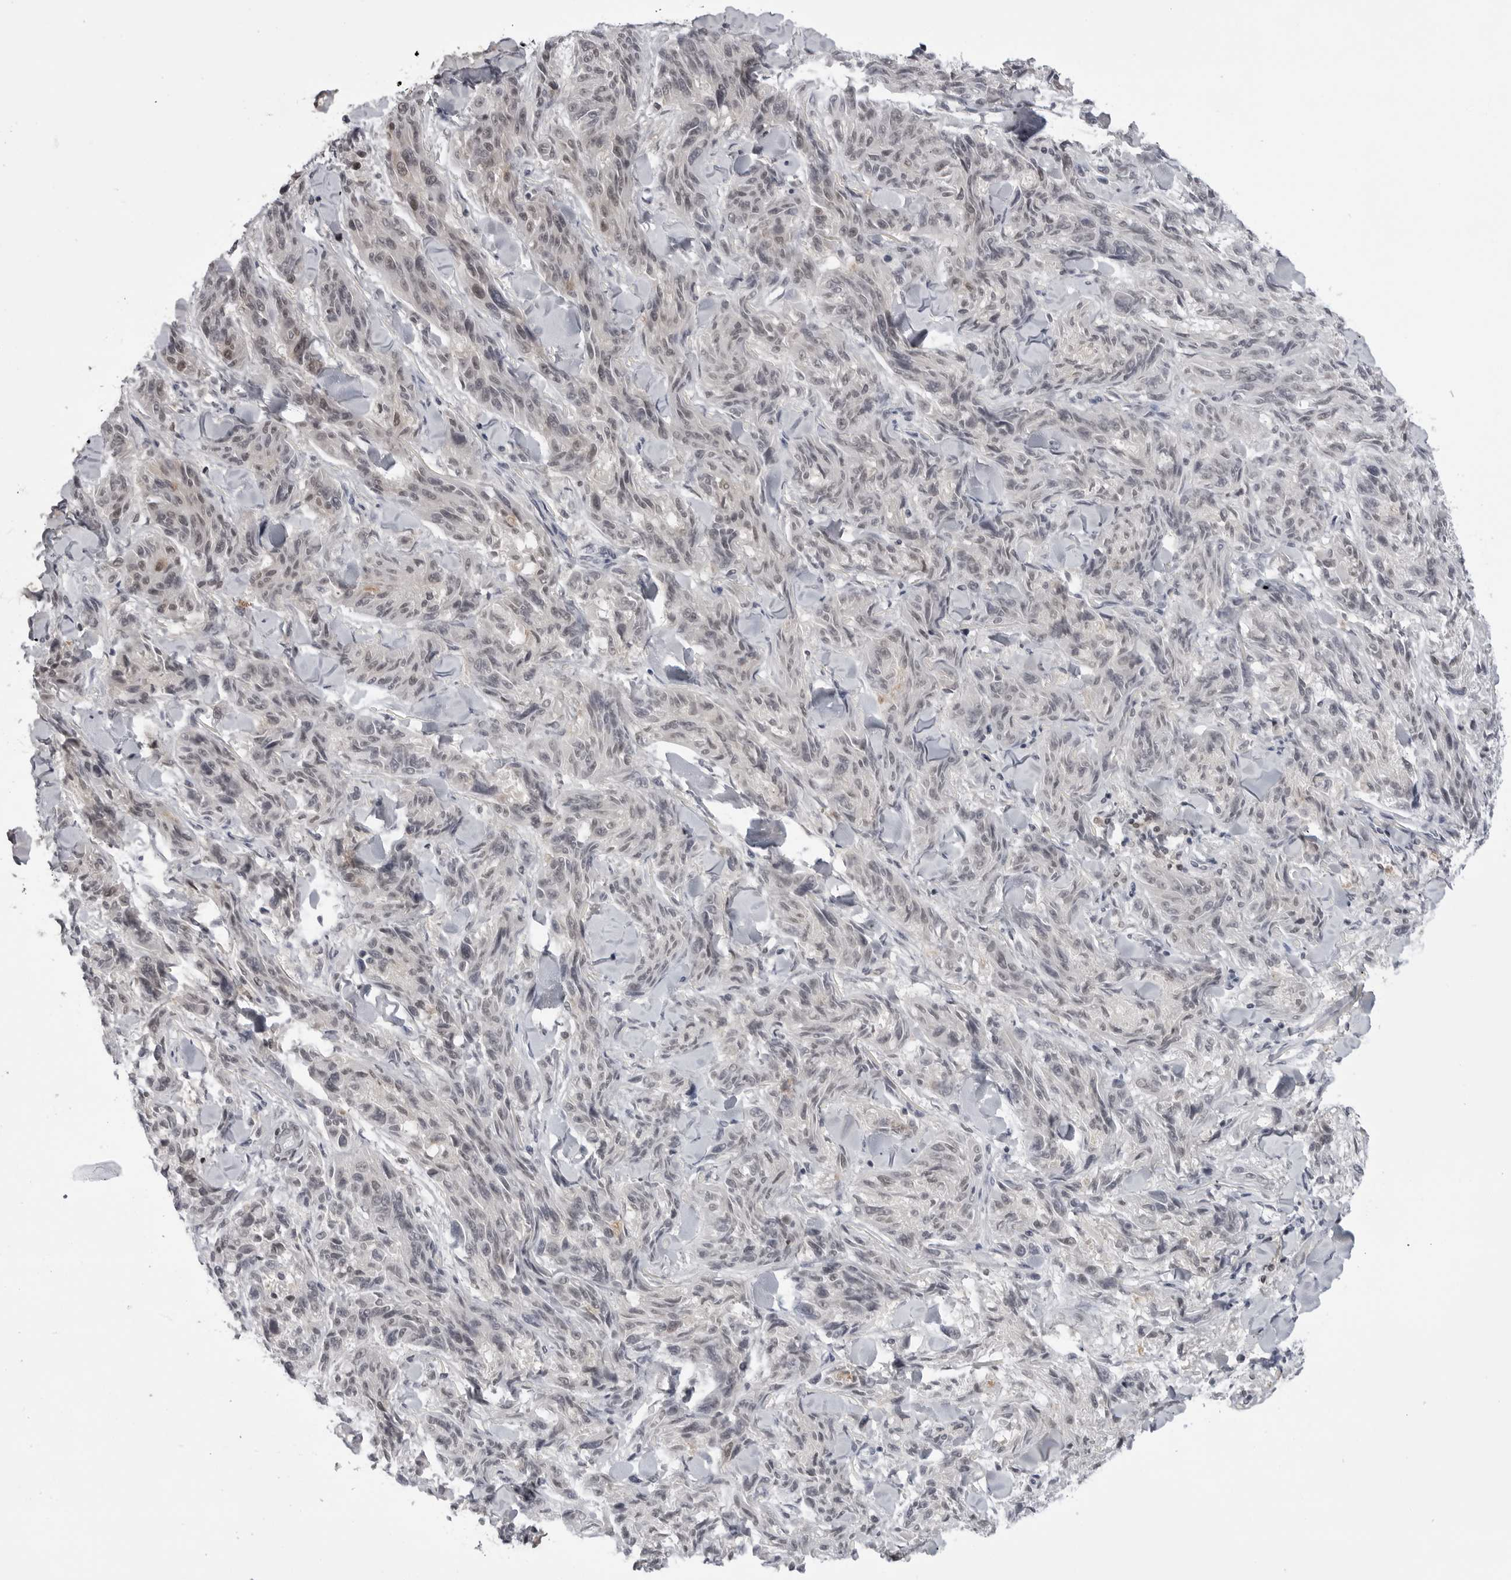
{"staining": {"intensity": "negative", "quantity": "none", "location": "none"}, "tissue": "melanoma", "cell_type": "Tumor cells", "image_type": "cancer", "snomed": [{"axis": "morphology", "description": "Malignant melanoma, NOS"}, {"axis": "topography", "description": "Skin"}], "caption": "The image shows no significant staining in tumor cells of malignant melanoma.", "gene": "RRM1", "patient": {"sex": "male", "age": 53}}